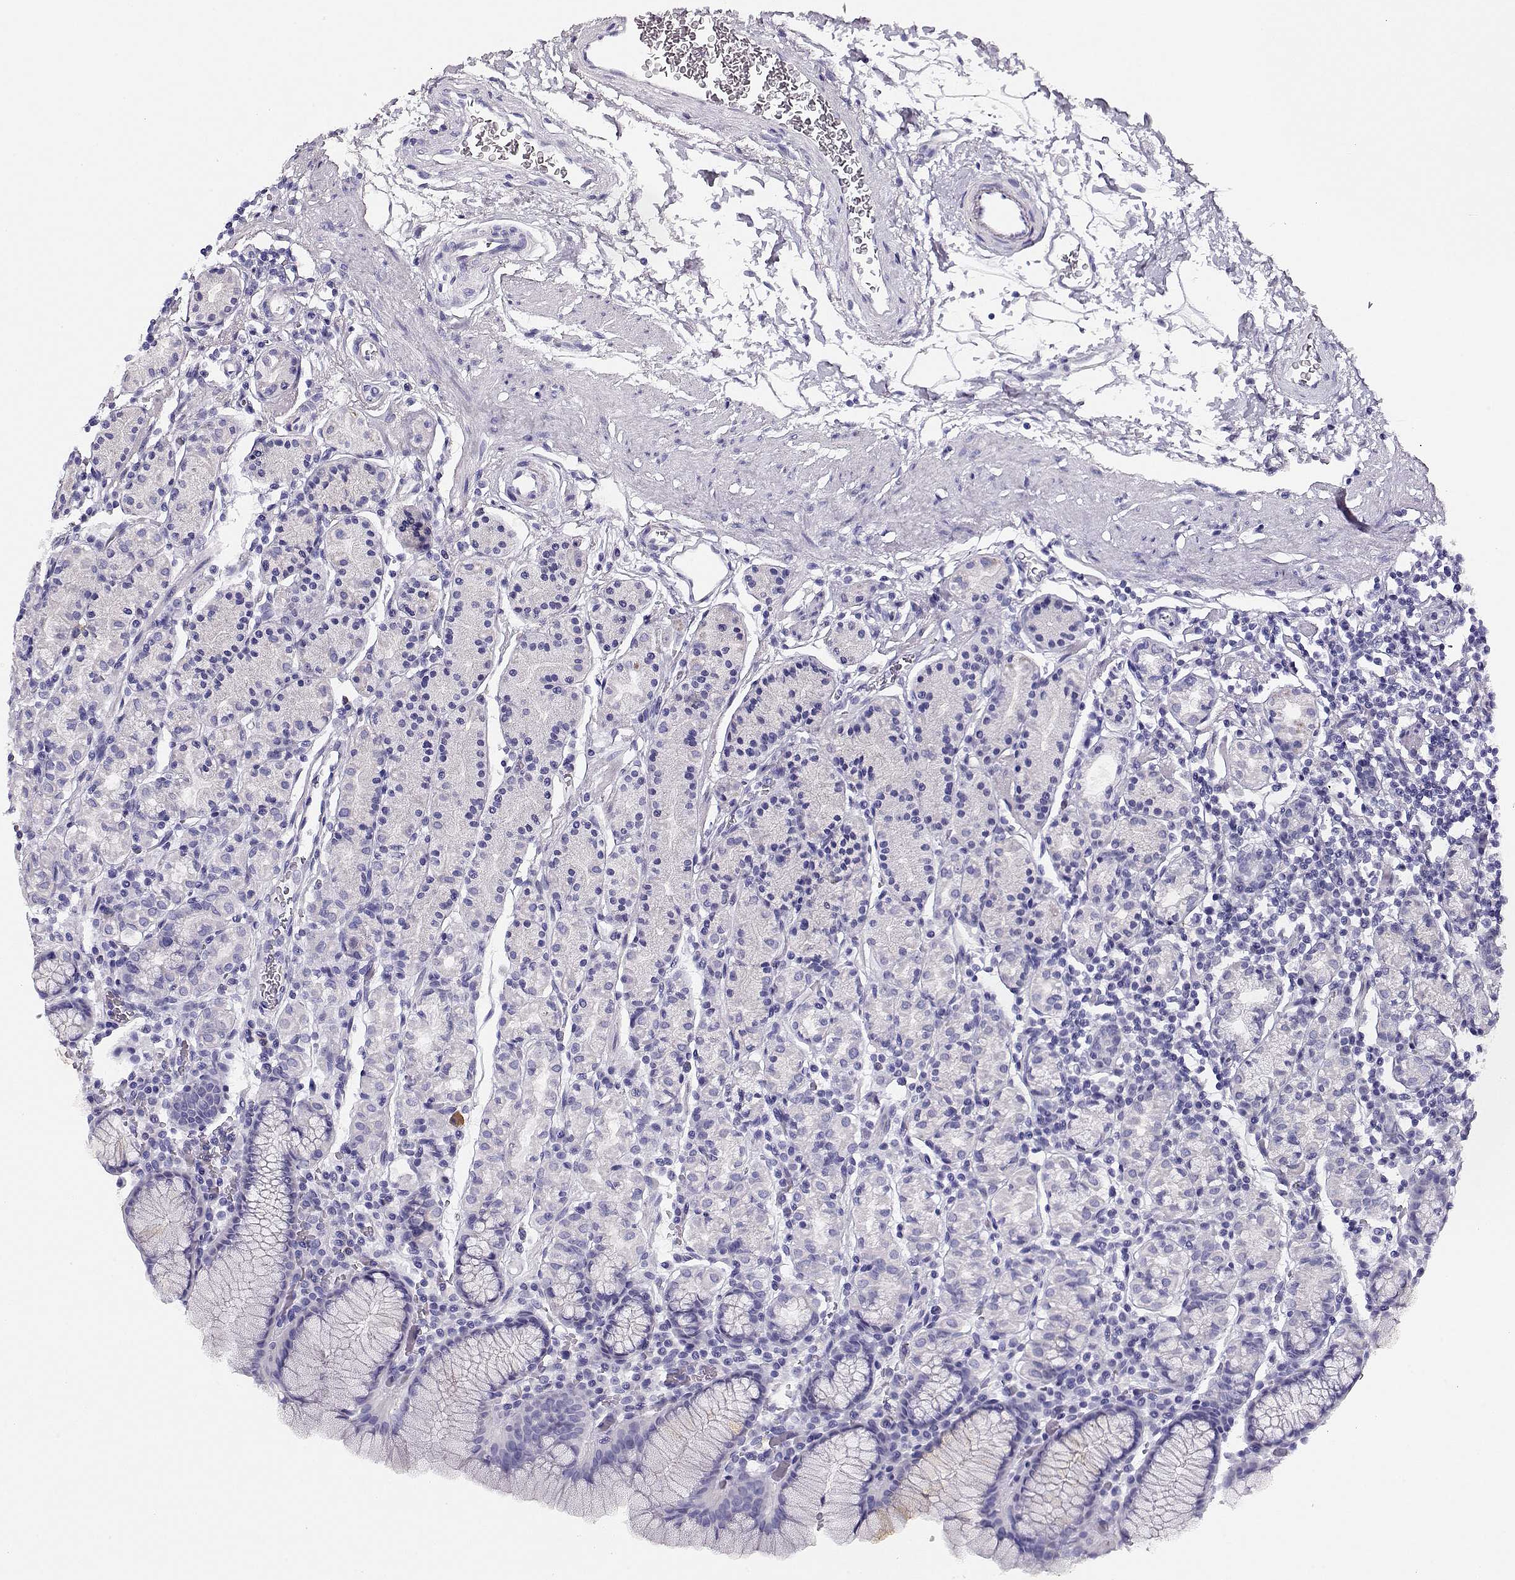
{"staining": {"intensity": "negative", "quantity": "none", "location": "none"}, "tissue": "stomach", "cell_type": "Glandular cells", "image_type": "normal", "snomed": [{"axis": "morphology", "description": "Normal tissue, NOS"}, {"axis": "topography", "description": "Stomach, upper"}, {"axis": "topography", "description": "Stomach"}], "caption": "High magnification brightfield microscopy of benign stomach stained with DAB (3,3'-diaminobenzidine) (brown) and counterstained with hematoxylin (blue): glandular cells show no significant staining. (Stains: DAB (3,3'-diaminobenzidine) IHC with hematoxylin counter stain, Microscopy: brightfield microscopy at high magnification).", "gene": "CRX", "patient": {"sex": "male", "age": 62}}